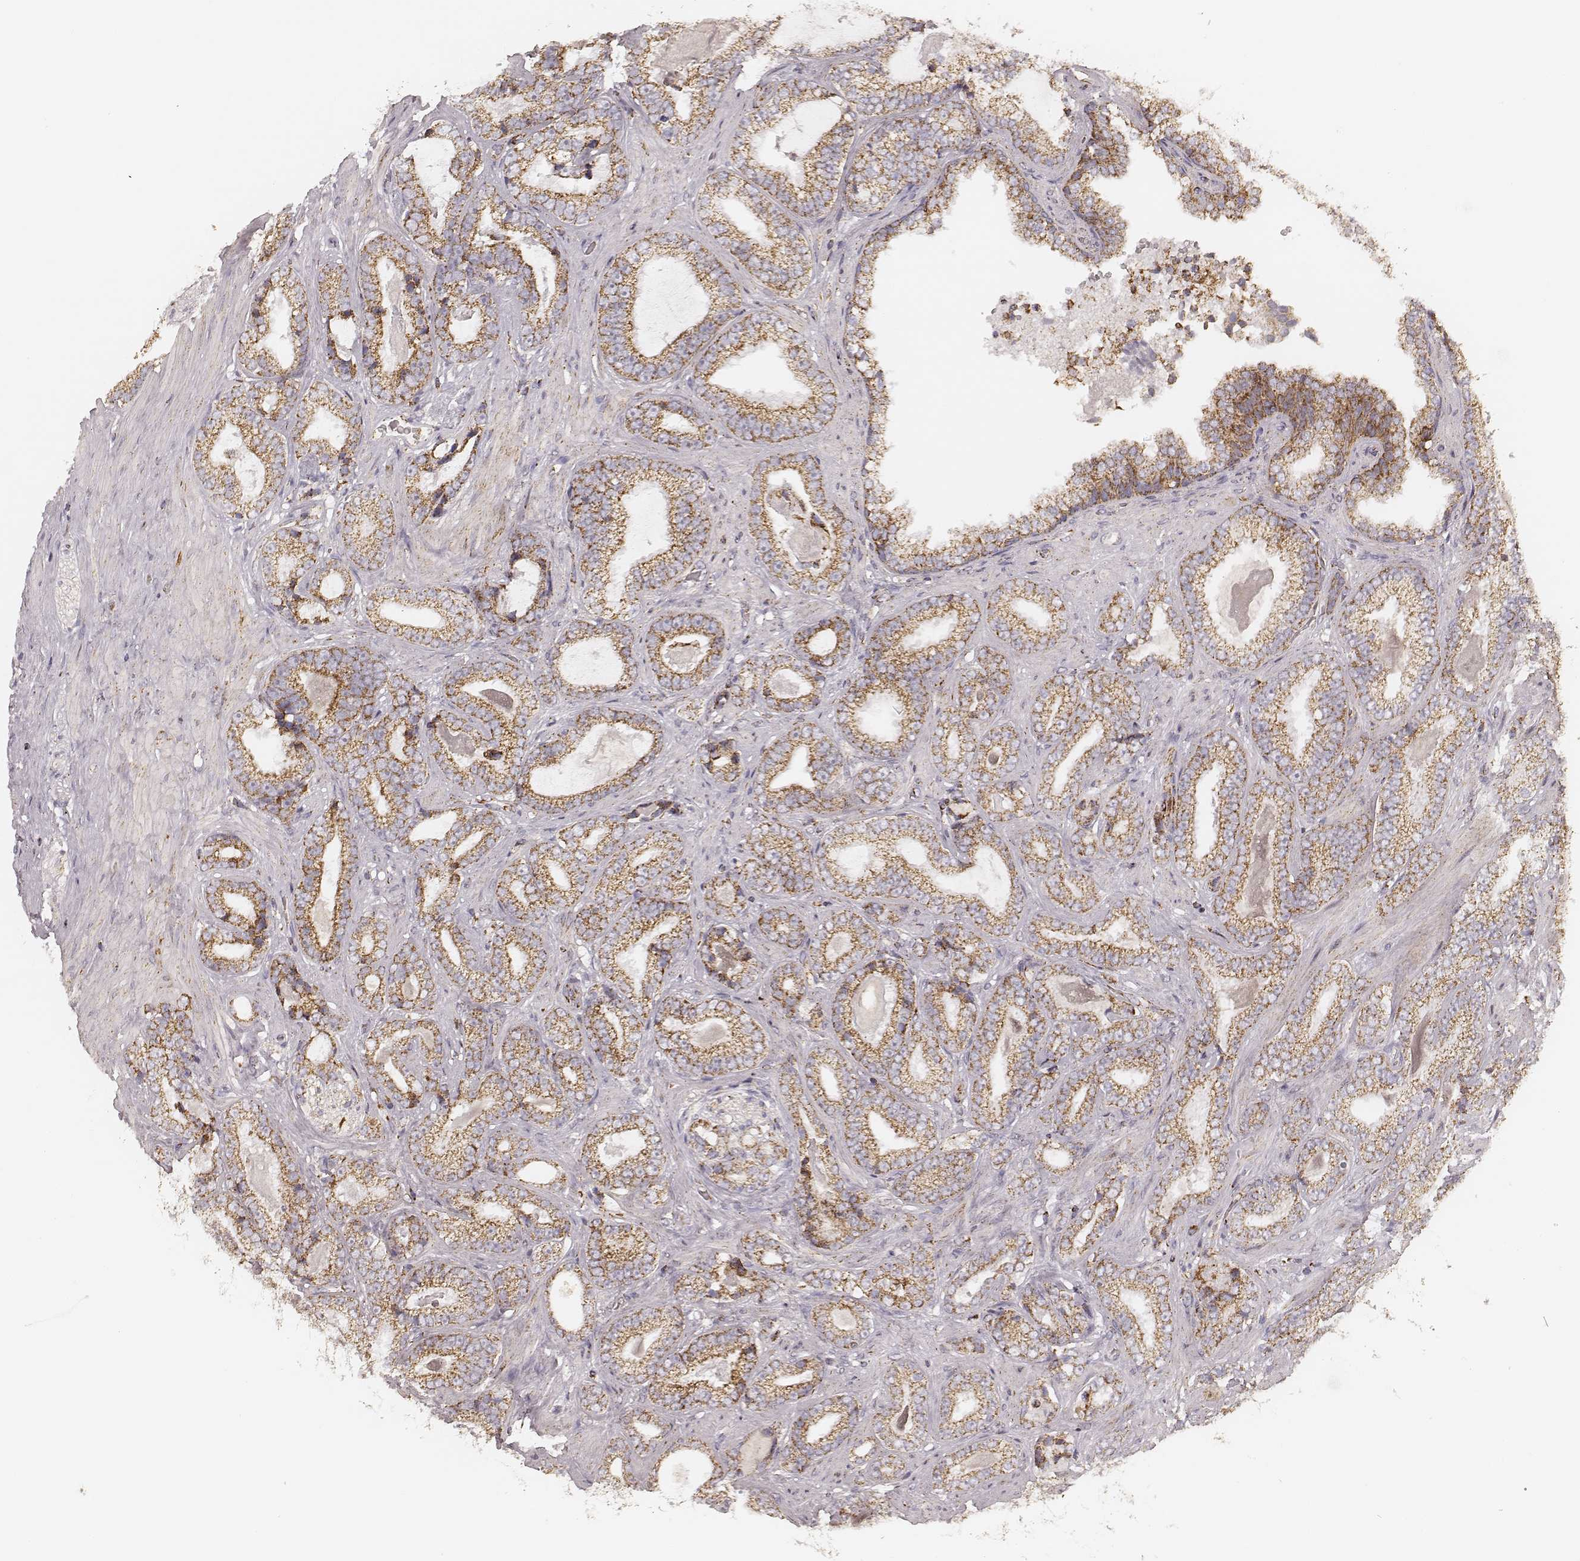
{"staining": {"intensity": "moderate", "quantity": ">75%", "location": "cytoplasmic/membranous"}, "tissue": "prostate cancer", "cell_type": "Tumor cells", "image_type": "cancer", "snomed": [{"axis": "morphology", "description": "Adenocarcinoma, Low grade"}, {"axis": "topography", "description": "Prostate"}], "caption": "IHC staining of prostate cancer, which shows medium levels of moderate cytoplasmic/membranous expression in approximately >75% of tumor cells indicating moderate cytoplasmic/membranous protein positivity. The staining was performed using DAB (3,3'-diaminobenzidine) (brown) for protein detection and nuclei were counterstained in hematoxylin (blue).", "gene": "CS", "patient": {"sex": "male", "age": 61}}